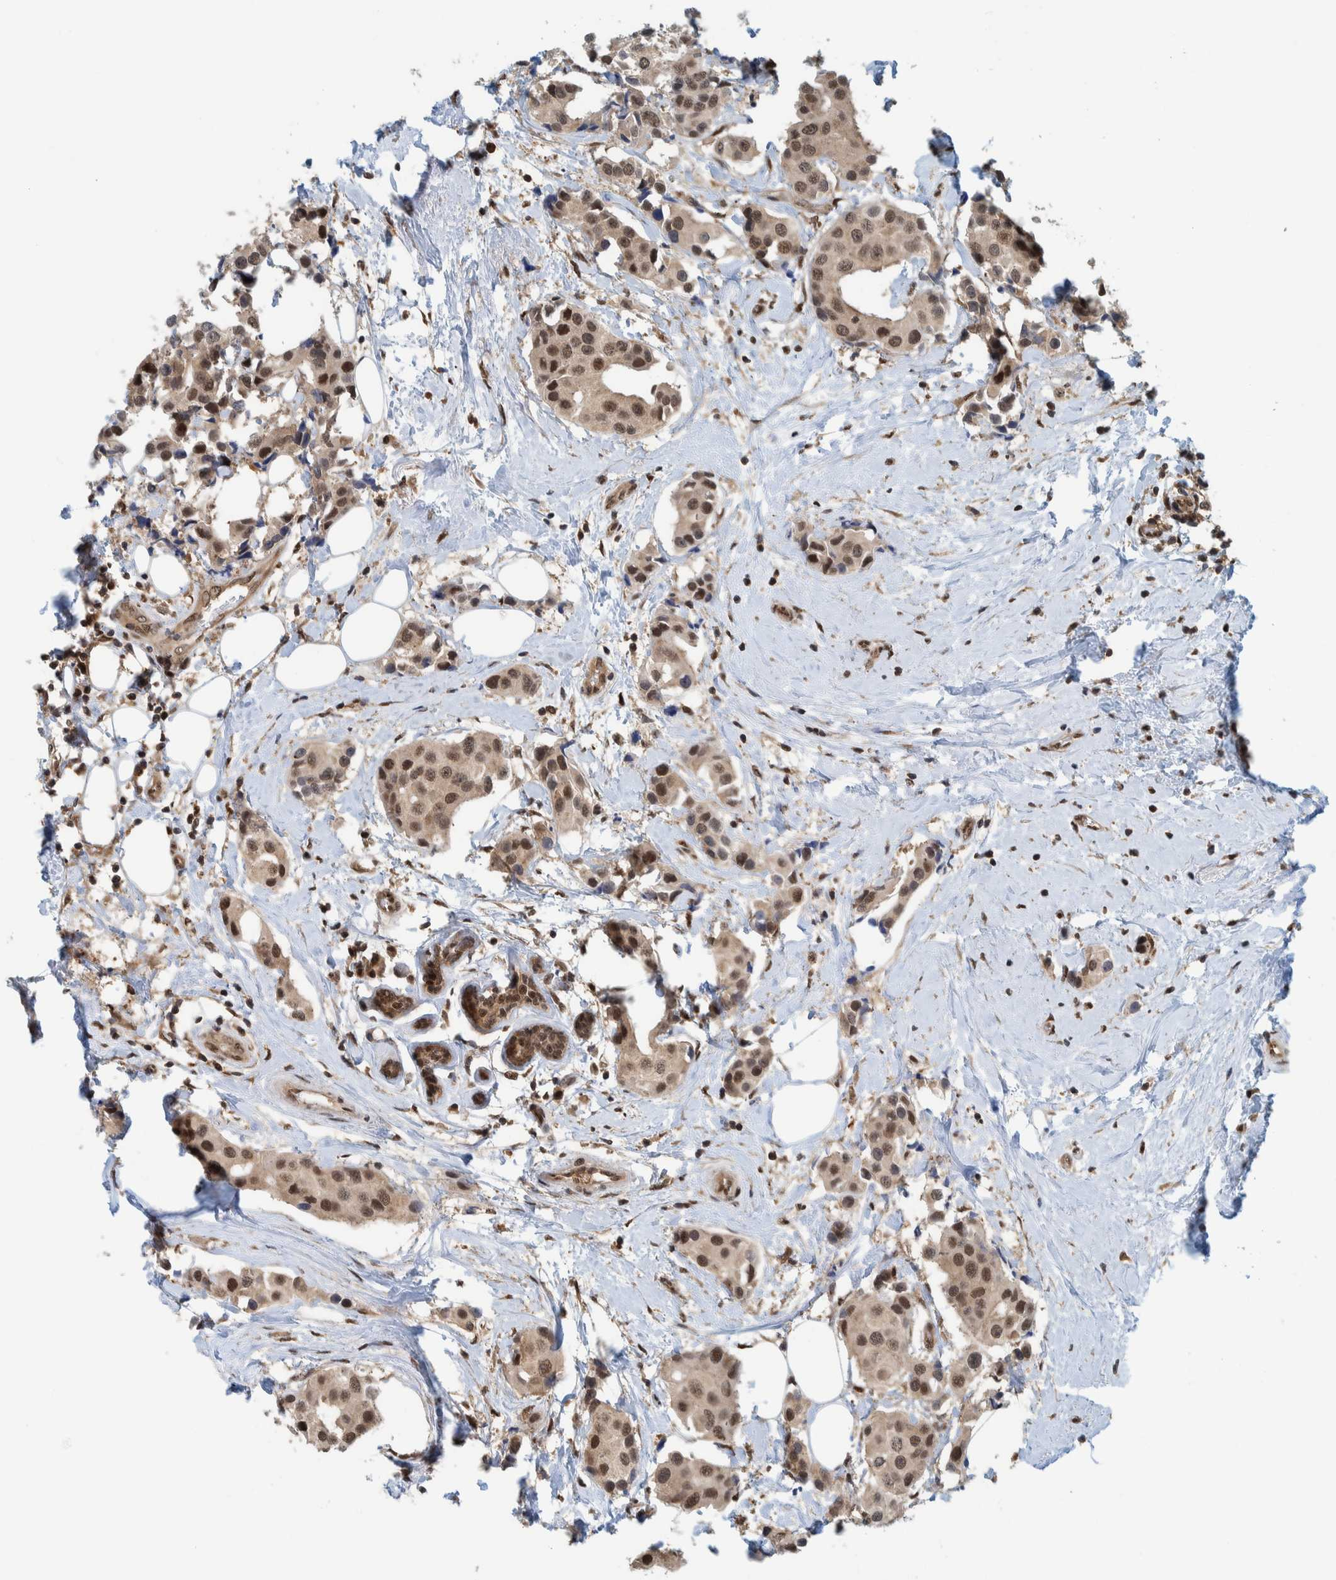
{"staining": {"intensity": "strong", "quantity": ">75%", "location": "nuclear"}, "tissue": "breast cancer", "cell_type": "Tumor cells", "image_type": "cancer", "snomed": [{"axis": "morphology", "description": "Normal tissue, NOS"}, {"axis": "morphology", "description": "Duct carcinoma"}, {"axis": "topography", "description": "Breast"}], "caption": "Approximately >75% of tumor cells in breast cancer show strong nuclear protein expression as visualized by brown immunohistochemical staining.", "gene": "COPS3", "patient": {"sex": "female", "age": 39}}